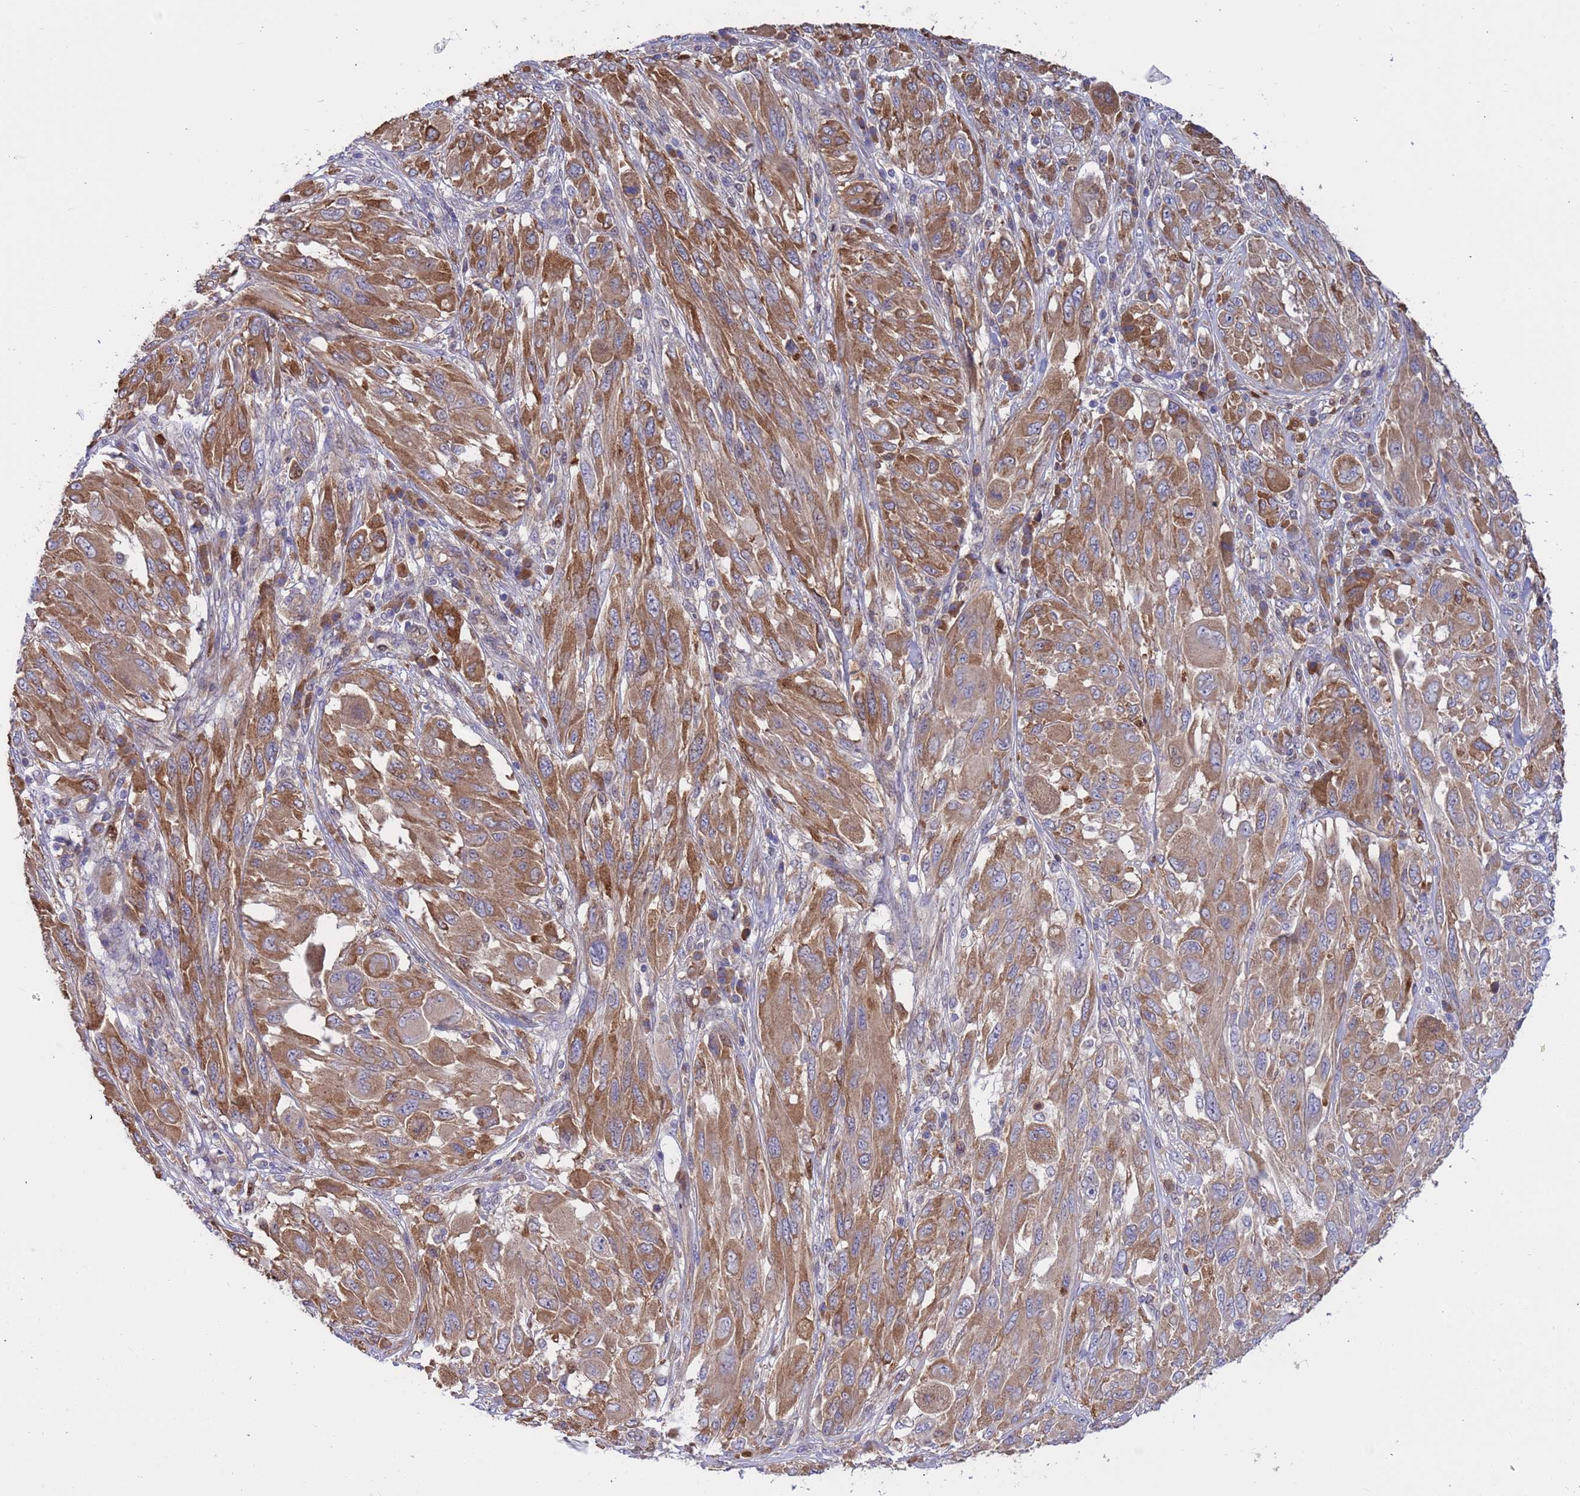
{"staining": {"intensity": "moderate", "quantity": ">75%", "location": "cytoplasmic/membranous"}, "tissue": "melanoma", "cell_type": "Tumor cells", "image_type": "cancer", "snomed": [{"axis": "morphology", "description": "Malignant melanoma, NOS"}, {"axis": "topography", "description": "Skin"}], "caption": "Human melanoma stained with a protein marker exhibits moderate staining in tumor cells.", "gene": "FOXRED1", "patient": {"sex": "female", "age": 91}}